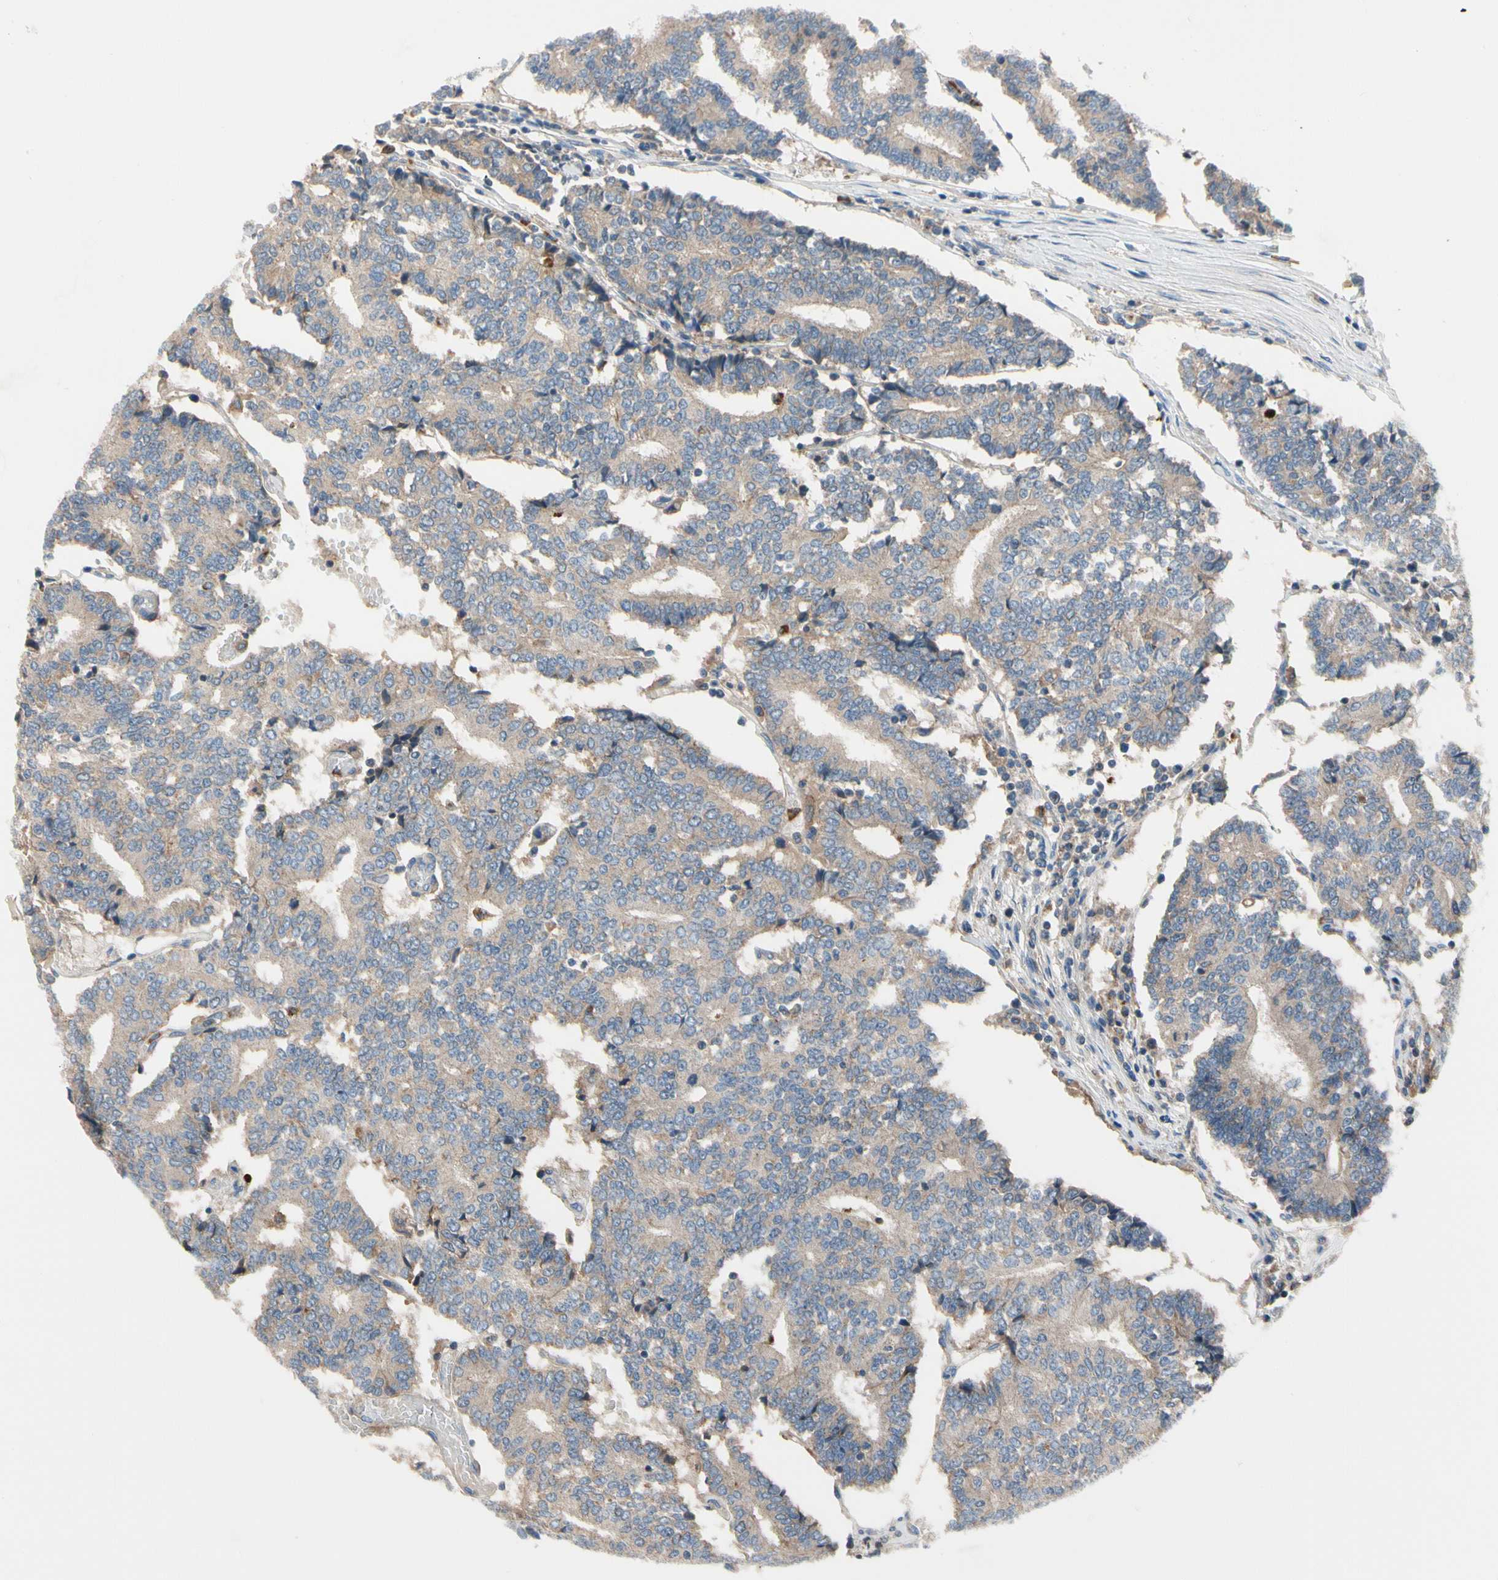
{"staining": {"intensity": "weak", "quantity": ">75%", "location": "cytoplasmic/membranous"}, "tissue": "prostate cancer", "cell_type": "Tumor cells", "image_type": "cancer", "snomed": [{"axis": "morphology", "description": "Adenocarcinoma, High grade"}, {"axis": "topography", "description": "Prostate"}], "caption": "This is a histology image of IHC staining of prostate cancer, which shows weak positivity in the cytoplasmic/membranous of tumor cells.", "gene": "HJURP", "patient": {"sex": "male", "age": 55}}